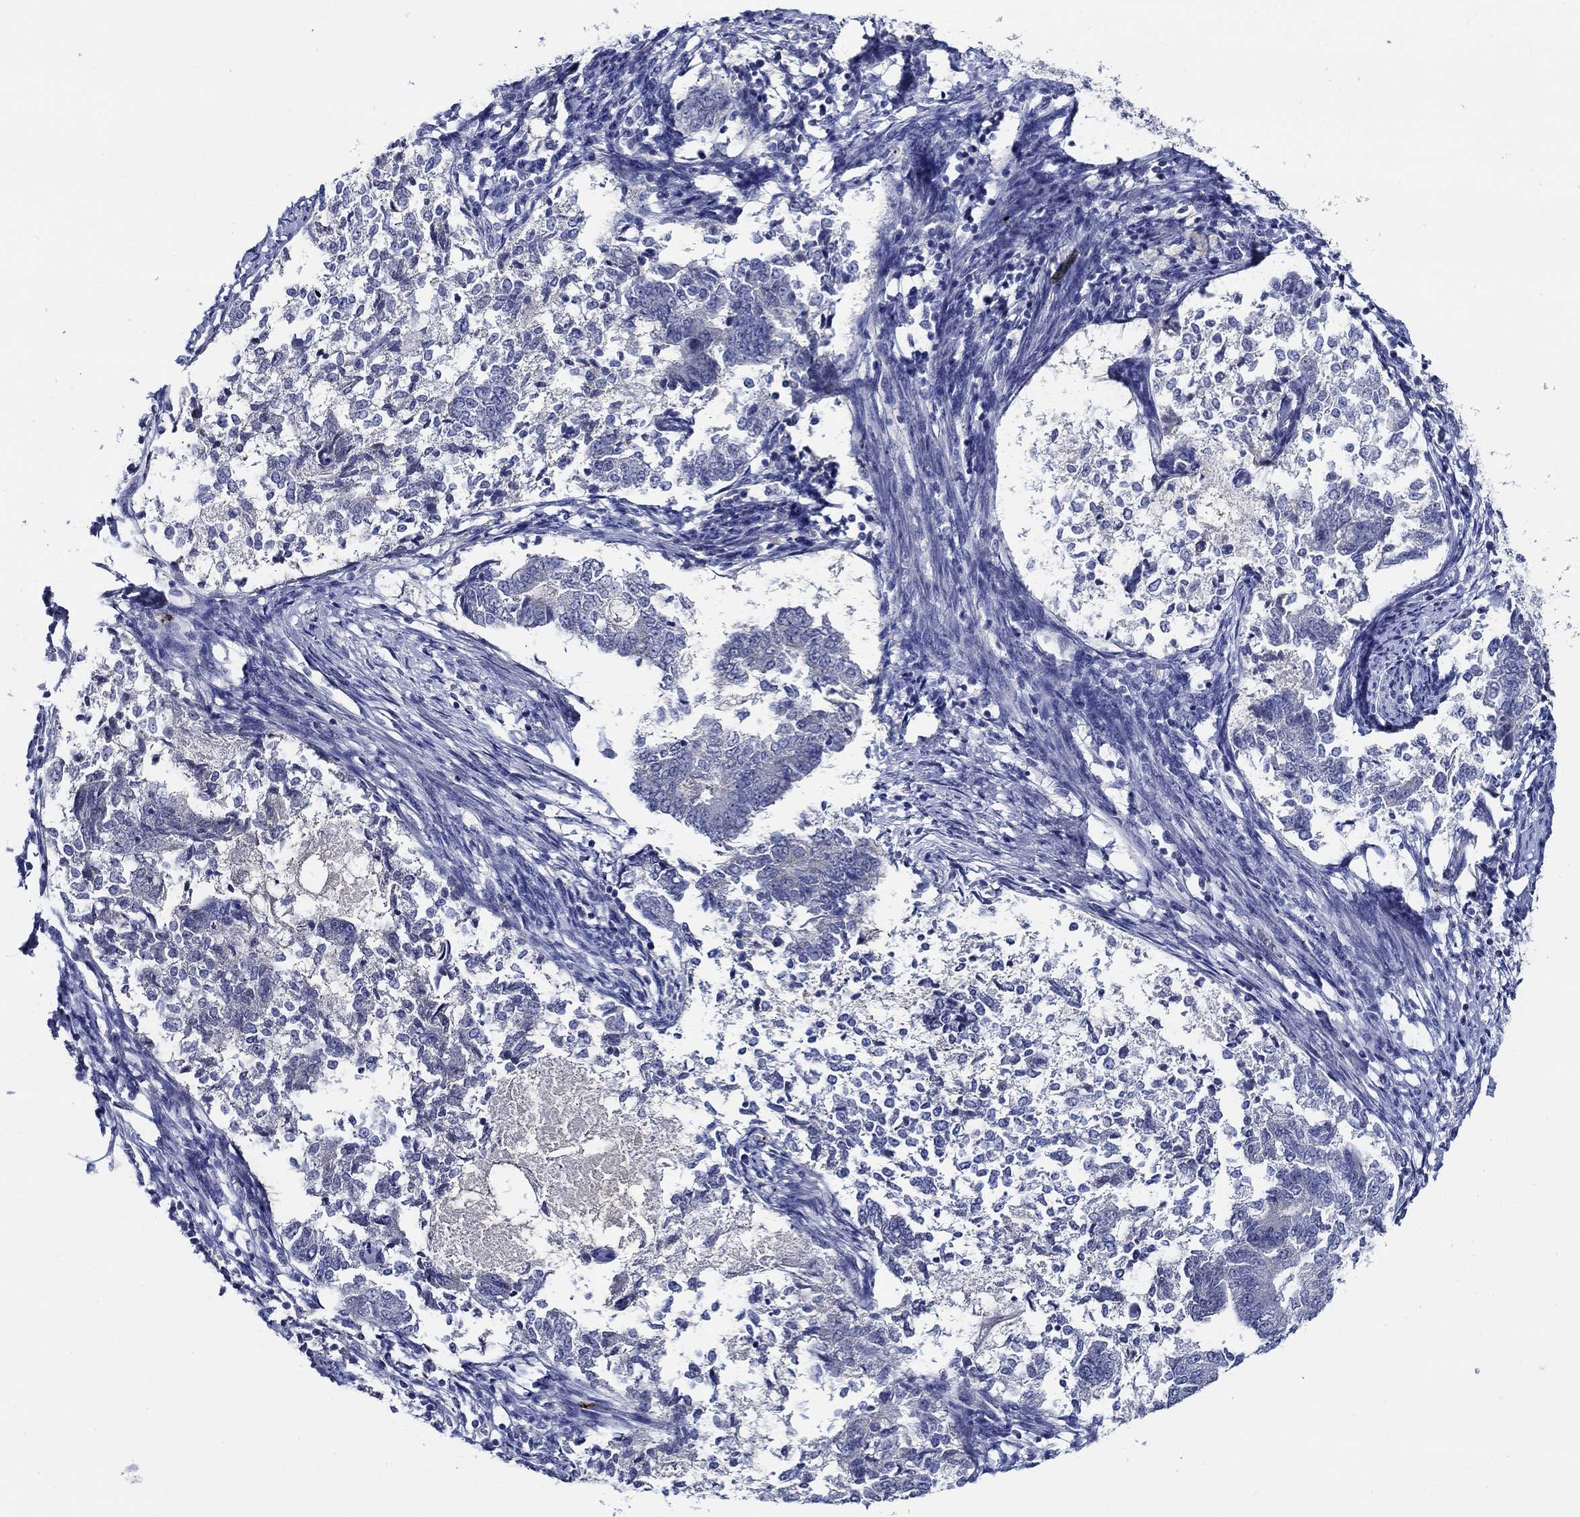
{"staining": {"intensity": "negative", "quantity": "none", "location": "none"}, "tissue": "endometrial cancer", "cell_type": "Tumor cells", "image_type": "cancer", "snomed": [{"axis": "morphology", "description": "Adenocarcinoma, NOS"}, {"axis": "topography", "description": "Endometrium"}], "caption": "There is no significant positivity in tumor cells of endometrial adenocarcinoma. (DAB (3,3'-diaminobenzidine) IHC visualized using brightfield microscopy, high magnification).", "gene": "ALOX12", "patient": {"sex": "female", "age": 65}}